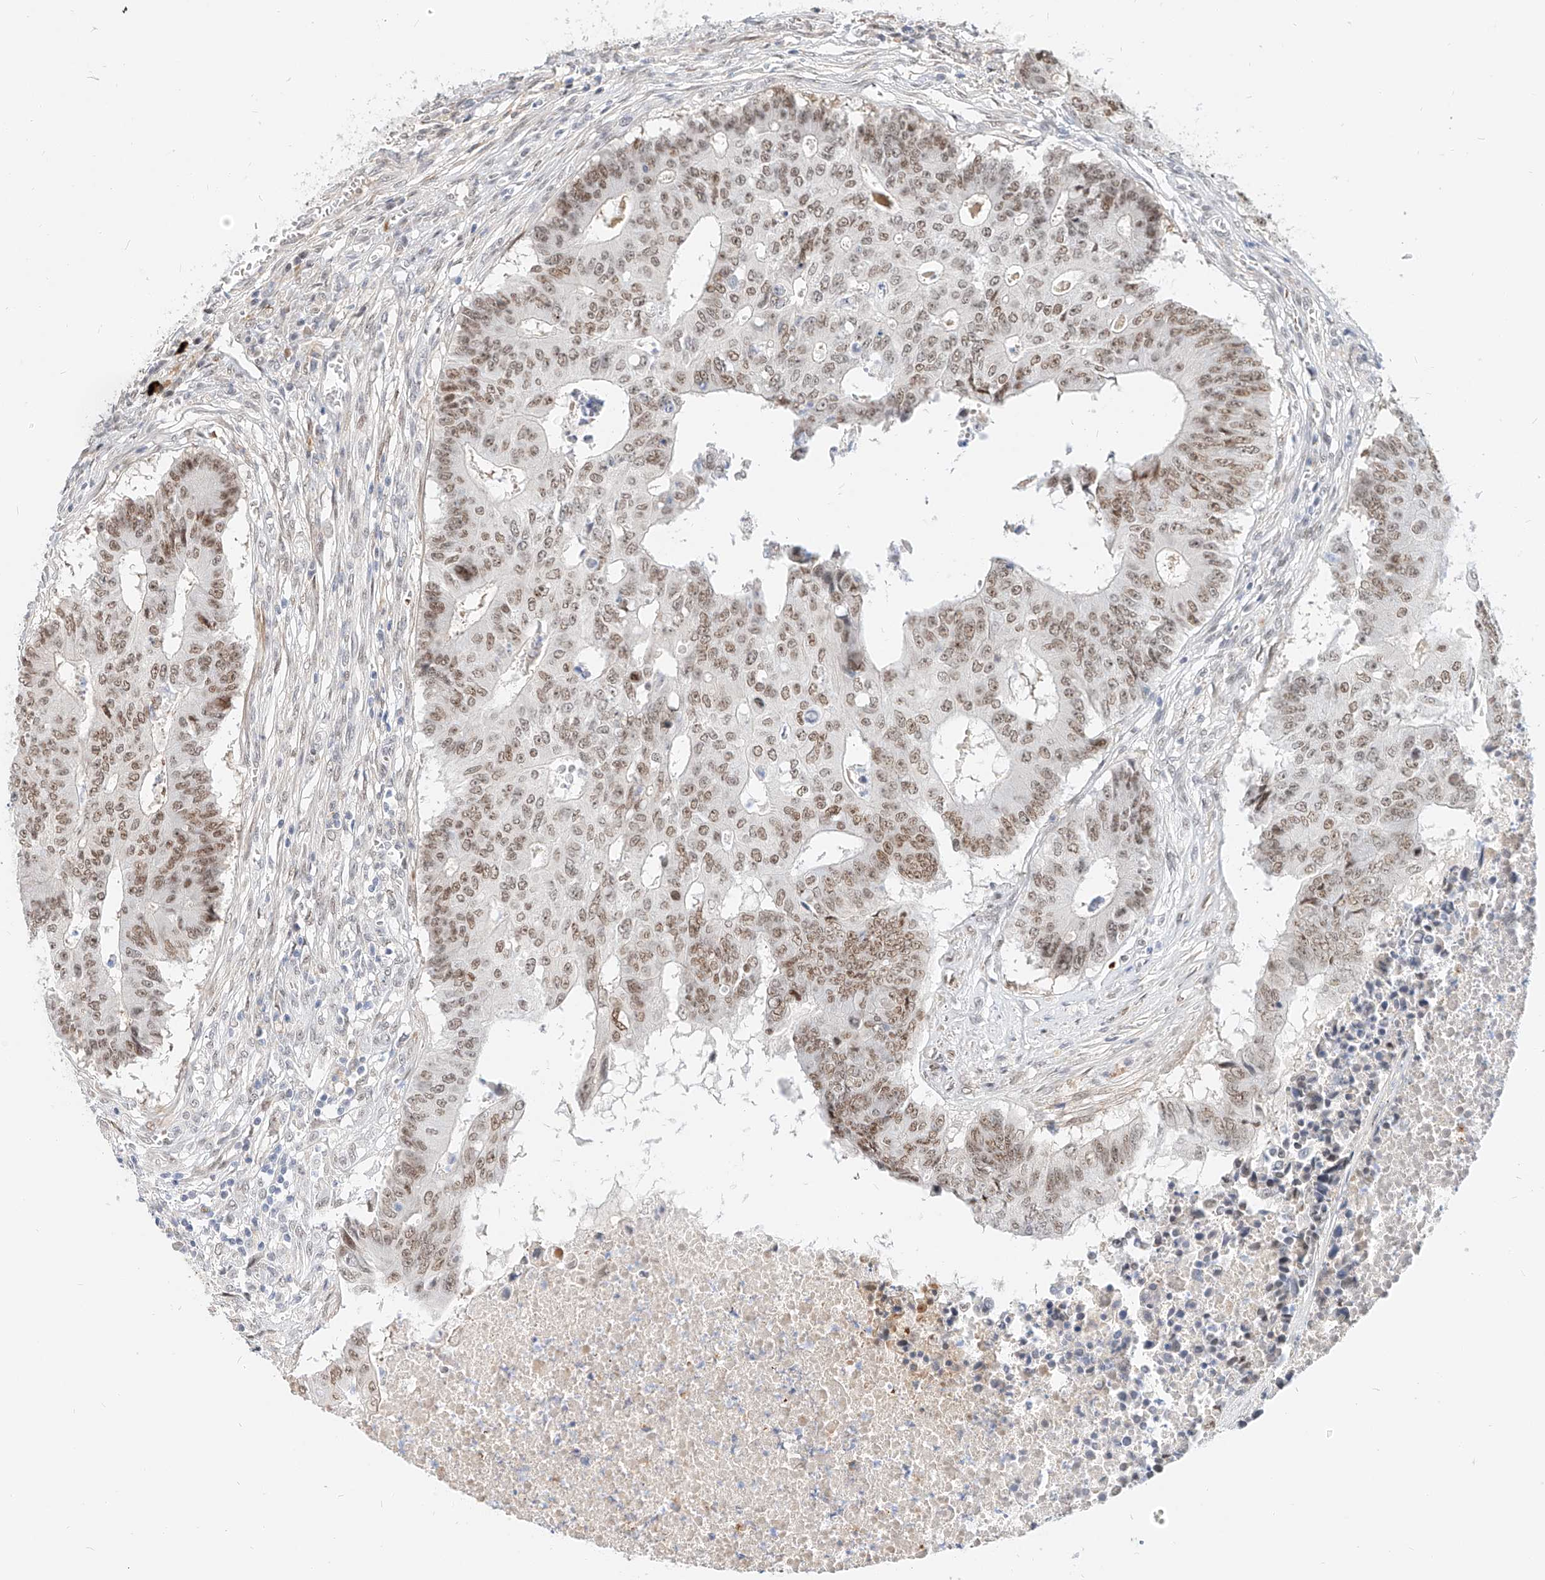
{"staining": {"intensity": "moderate", "quantity": ">75%", "location": "nuclear"}, "tissue": "colorectal cancer", "cell_type": "Tumor cells", "image_type": "cancer", "snomed": [{"axis": "morphology", "description": "Adenocarcinoma, NOS"}, {"axis": "topography", "description": "Colon"}], "caption": "A medium amount of moderate nuclear expression is seen in about >75% of tumor cells in colorectal adenocarcinoma tissue.", "gene": "CBX8", "patient": {"sex": "male", "age": 87}}